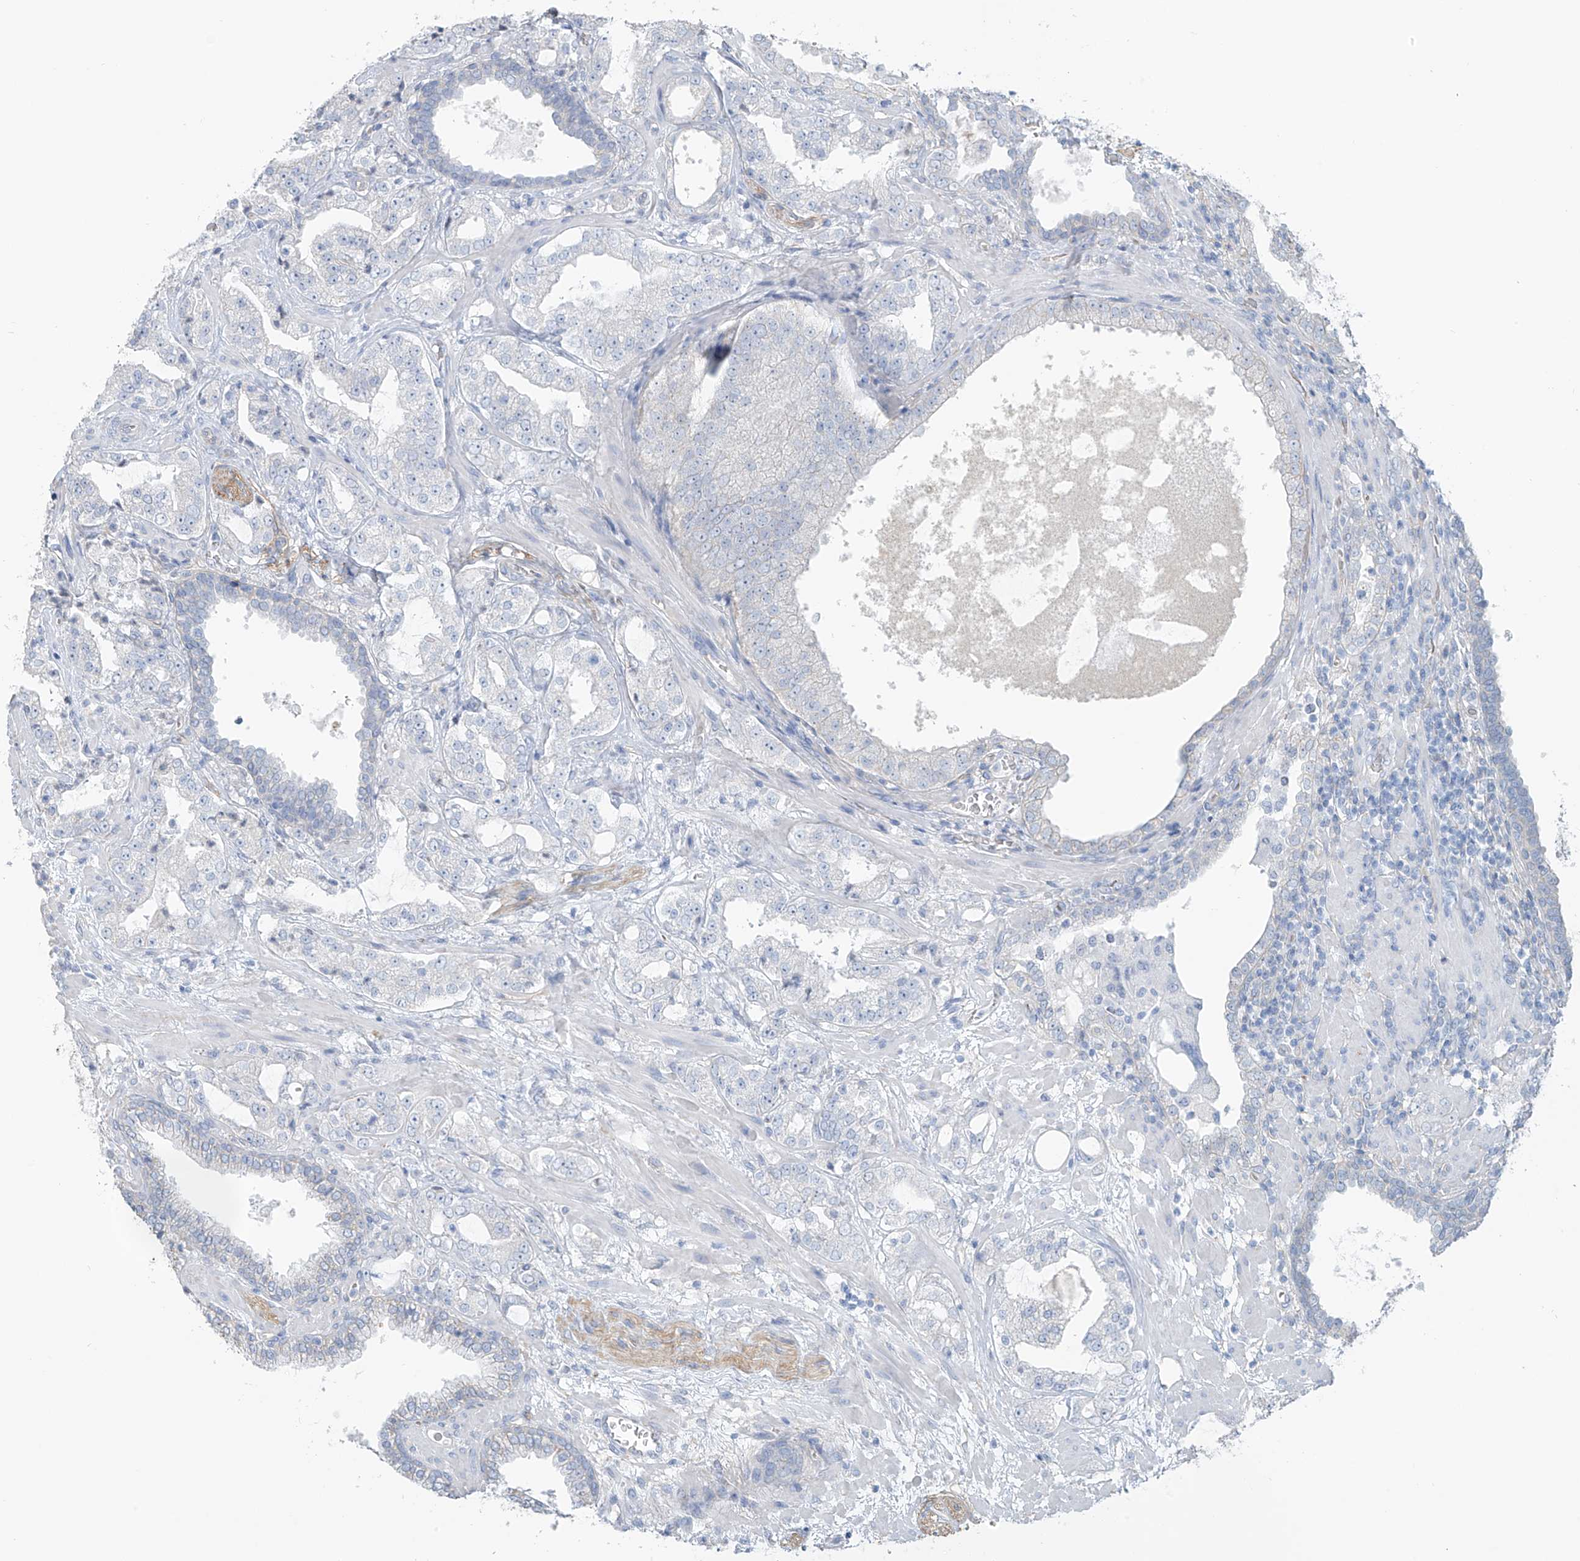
{"staining": {"intensity": "negative", "quantity": "none", "location": "none"}, "tissue": "prostate cancer", "cell_type": "Tumor cells", "image_type": "cancer", "snomed": [{"axis": "morphology", "description": "Adenocarcinoma, High grade"}, {"axis": "topography", "description": "Prostate"}], "caption": "There is no significant positivity in tumor cells of prostate cancer. (DAB (3,3'-diaminobenzidine) IHC with hematoxylin counter stain).", "gene": "TUBE1", "patient": {"sex": "male", "age": 64}}